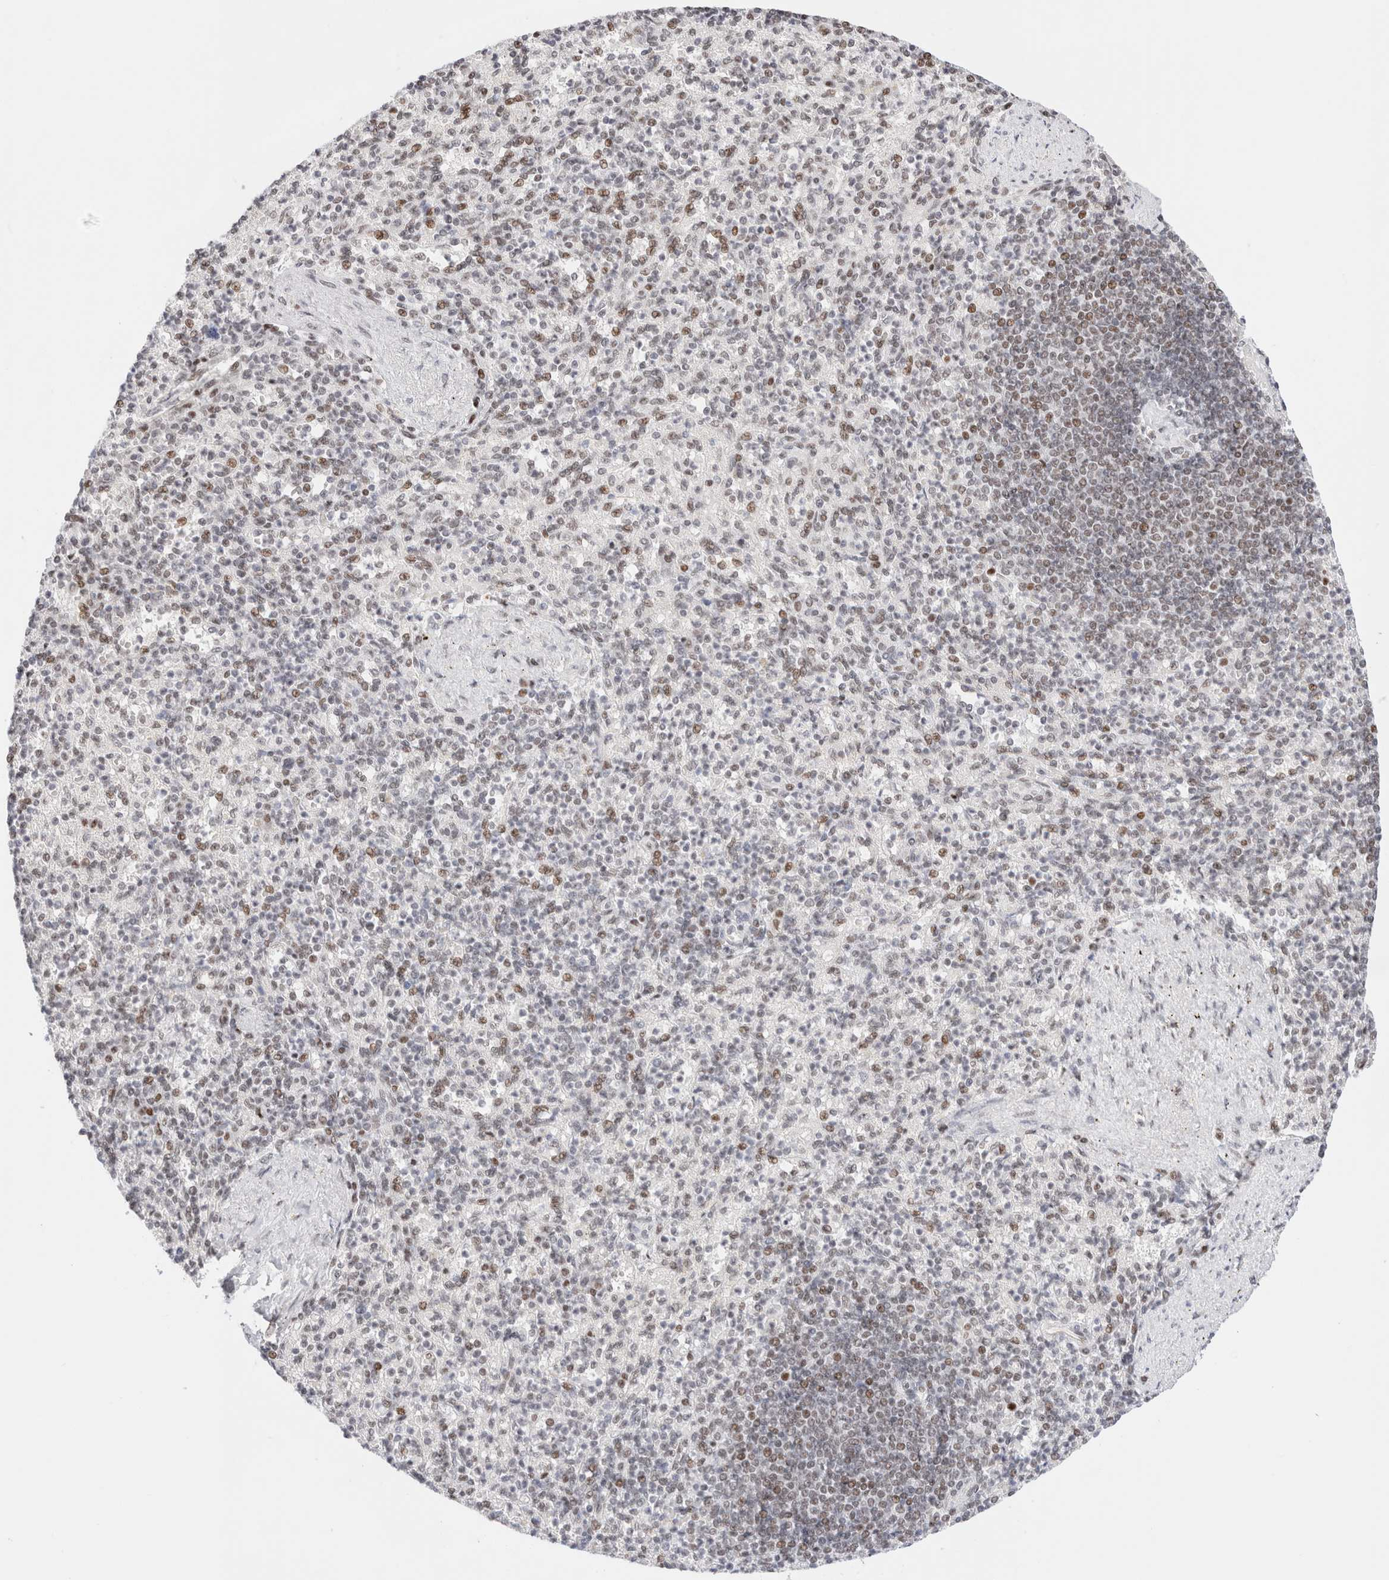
{"staining": {"intensity": "weak", "quantity": "25%-75%", "location": "nuclear"}, "tissue": "spleen", "cell_type": "Cells in red pulp", "image_type": "normal", "snomed": [{"axis": "morphology", "description": "Normal tissue, NOS"}, {"axis": "topography", "description": "Spleen"}], "caption": "Immunohistochemistry of unremarkable spleen reveals low levels of weak nuclear expression in about 25%-75% of cells in red pulp. The staining was performed using DAB to visualize the protein expression in brown, while the nuclei were stained in blue with hematoxylin (Magnification: 20x).", "gene": "ZNF282", "patient": {"sex": "female", "age": 74}}